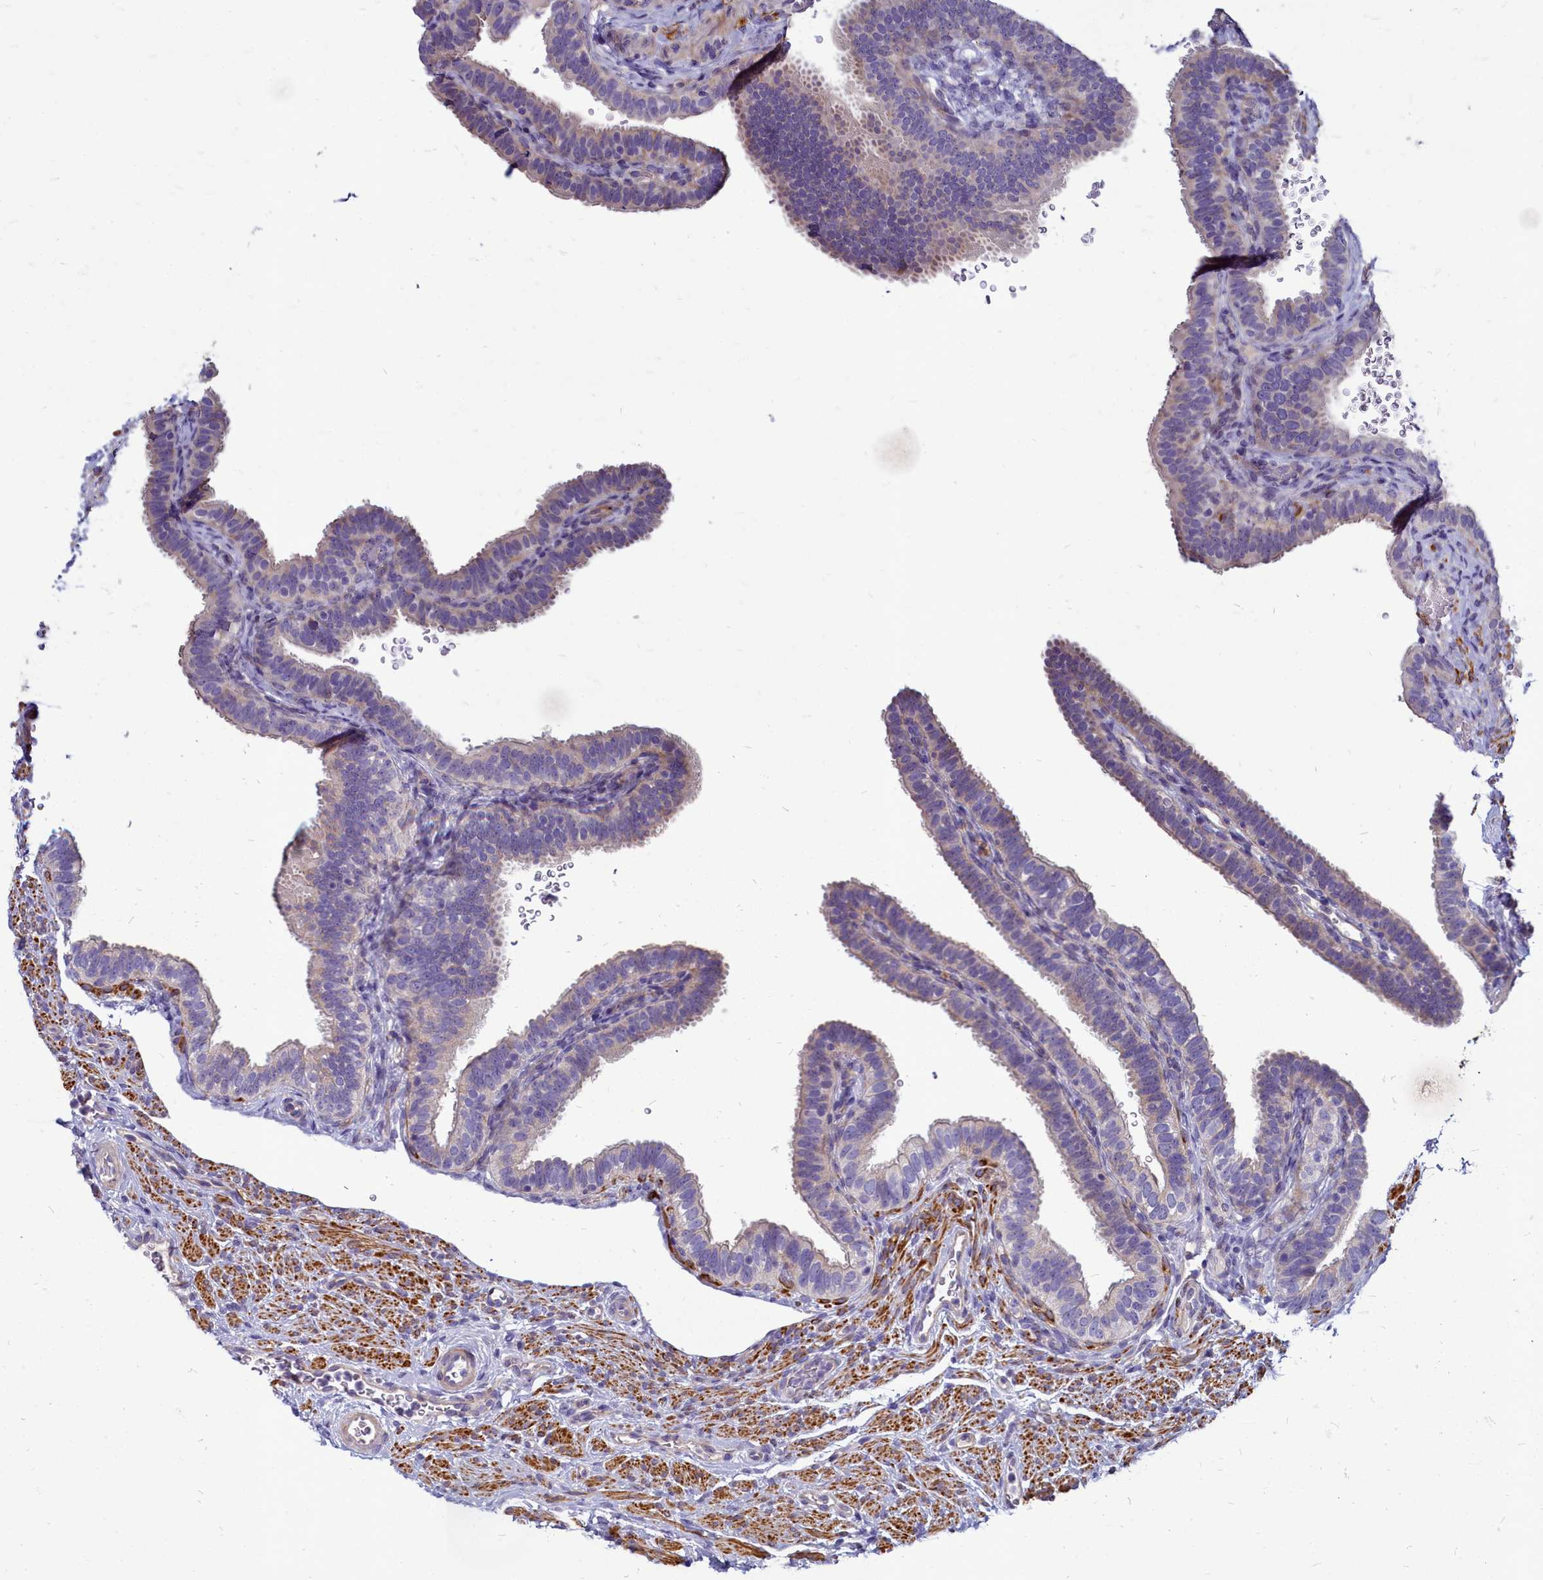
{"staining": {"intensity": "weak", "quantity": "<25%", "location": "cytoplasmic/membranous"}, "tissue": "fallopian tube", "cell_type": "Glandular cells", "image_type": "normal", "snomed": [{"axis": "morphology", "description": "Normal tissue, NOS"}, {"axis": "topography", "description": "Fallopian tube"}], "caption": "The immunohistochemistry (IHC) photomicrograph has no significant positivity in glandular cells of fallopian tube. (DAB immunohistochemistry, high magnification).", "gene": "SMPD4", "patient": {"sex": "female", "age": 41}}